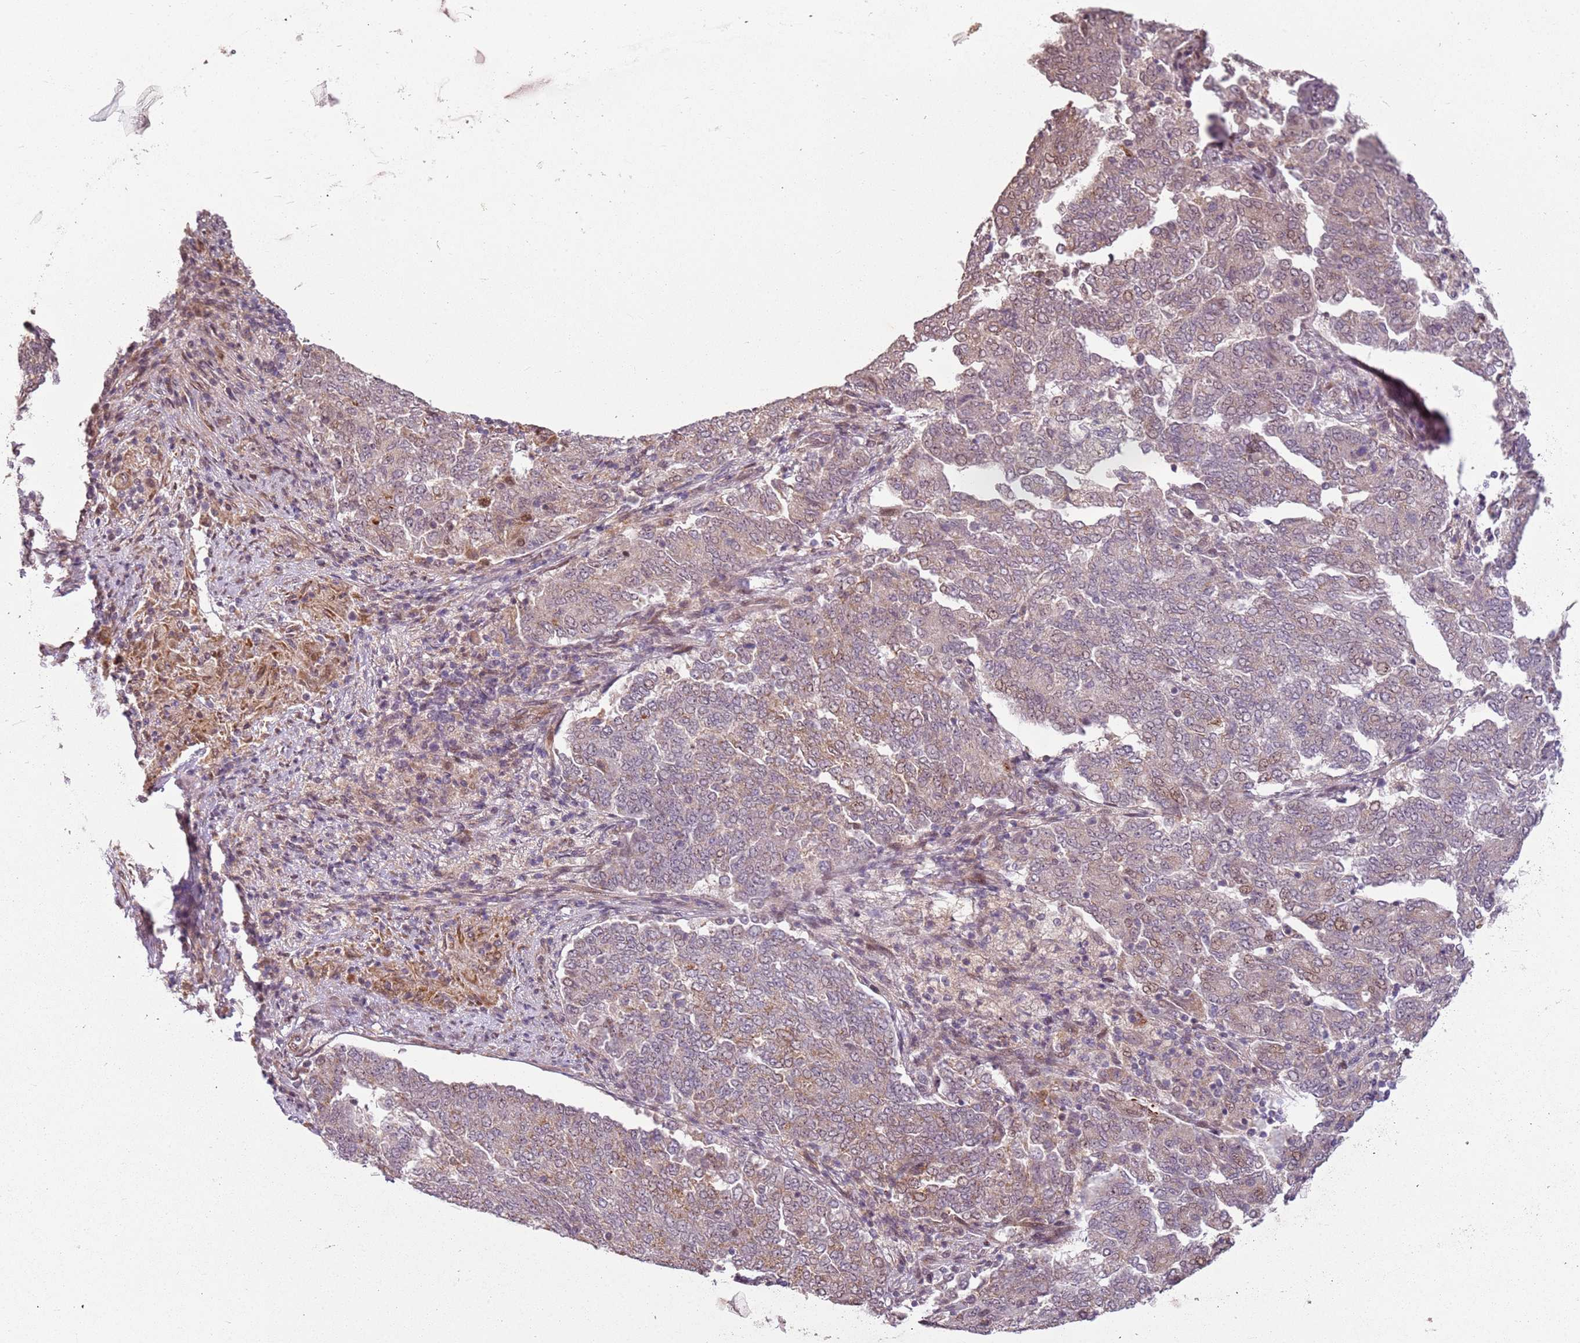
{"staining": {"intensity": "moderate", "quantity": "<25%", "location": "cytoplasmic/membranous,nuclear"}, "tissue": "endometrial cancer", "cell_type": "Tumor cells", "image_type": "cancer", "snomed": [{"axis": "morphology", "description": "Adenocarcinoma, NOS"}, {"axis": "topography", "description": "Endometrium"}], "caption": "A histopathology image showing moderate cytoplasmic/membranous and nuclear positivity in approximately <25% of tumor cells in endometrial adenocarcinoma, as visualized by brown immunohistochemical staining.", "gene": "CHURC1", "patient": {"sex": "female", "age": 80}}